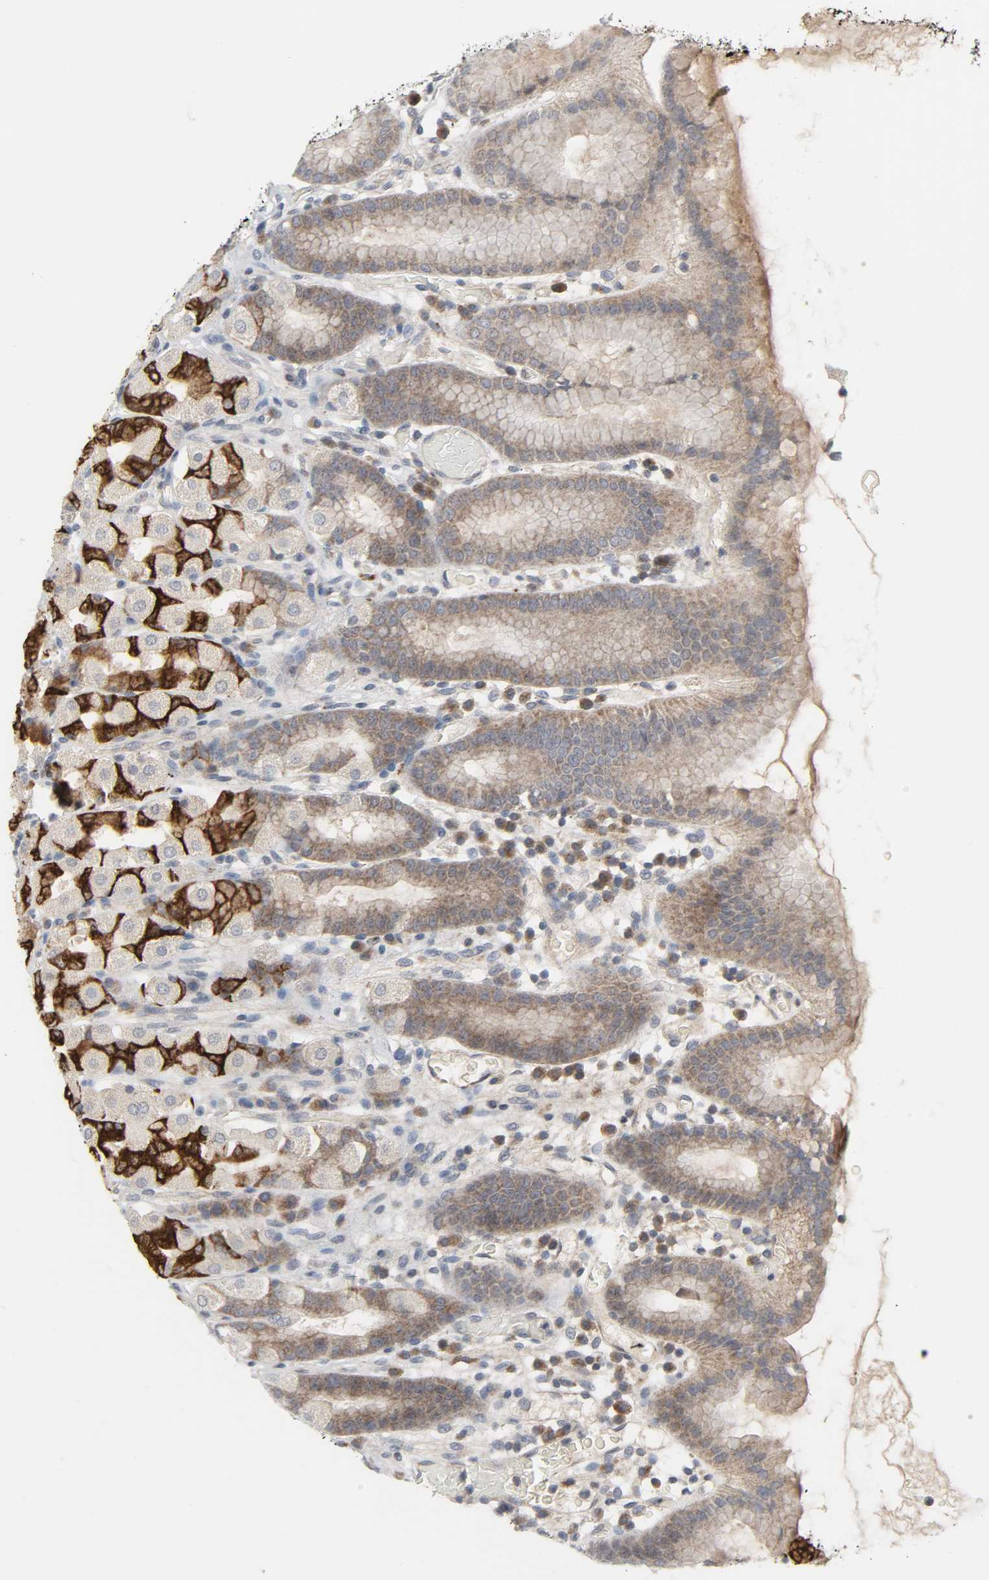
{"staining": {"intensity": "strong", "quantity": ">75%", "location": "cytoplasmic/membranous"}, "tissue": "stomach", "cell_type": "Glandular cells", "image_type": "normal", "snomed": [{"axis": "morphology", "description": "Normal tissue, NOS"}, {"axis": "topography", "description": "Stomach, upper"}], "caption": "Strong cytoplasmic/membranous positivity is appreciated in about >75% of glandular cells in unremarkable stomach.", "gene": "CLIP1", "patient": {"sex": "male", "age": 68}}